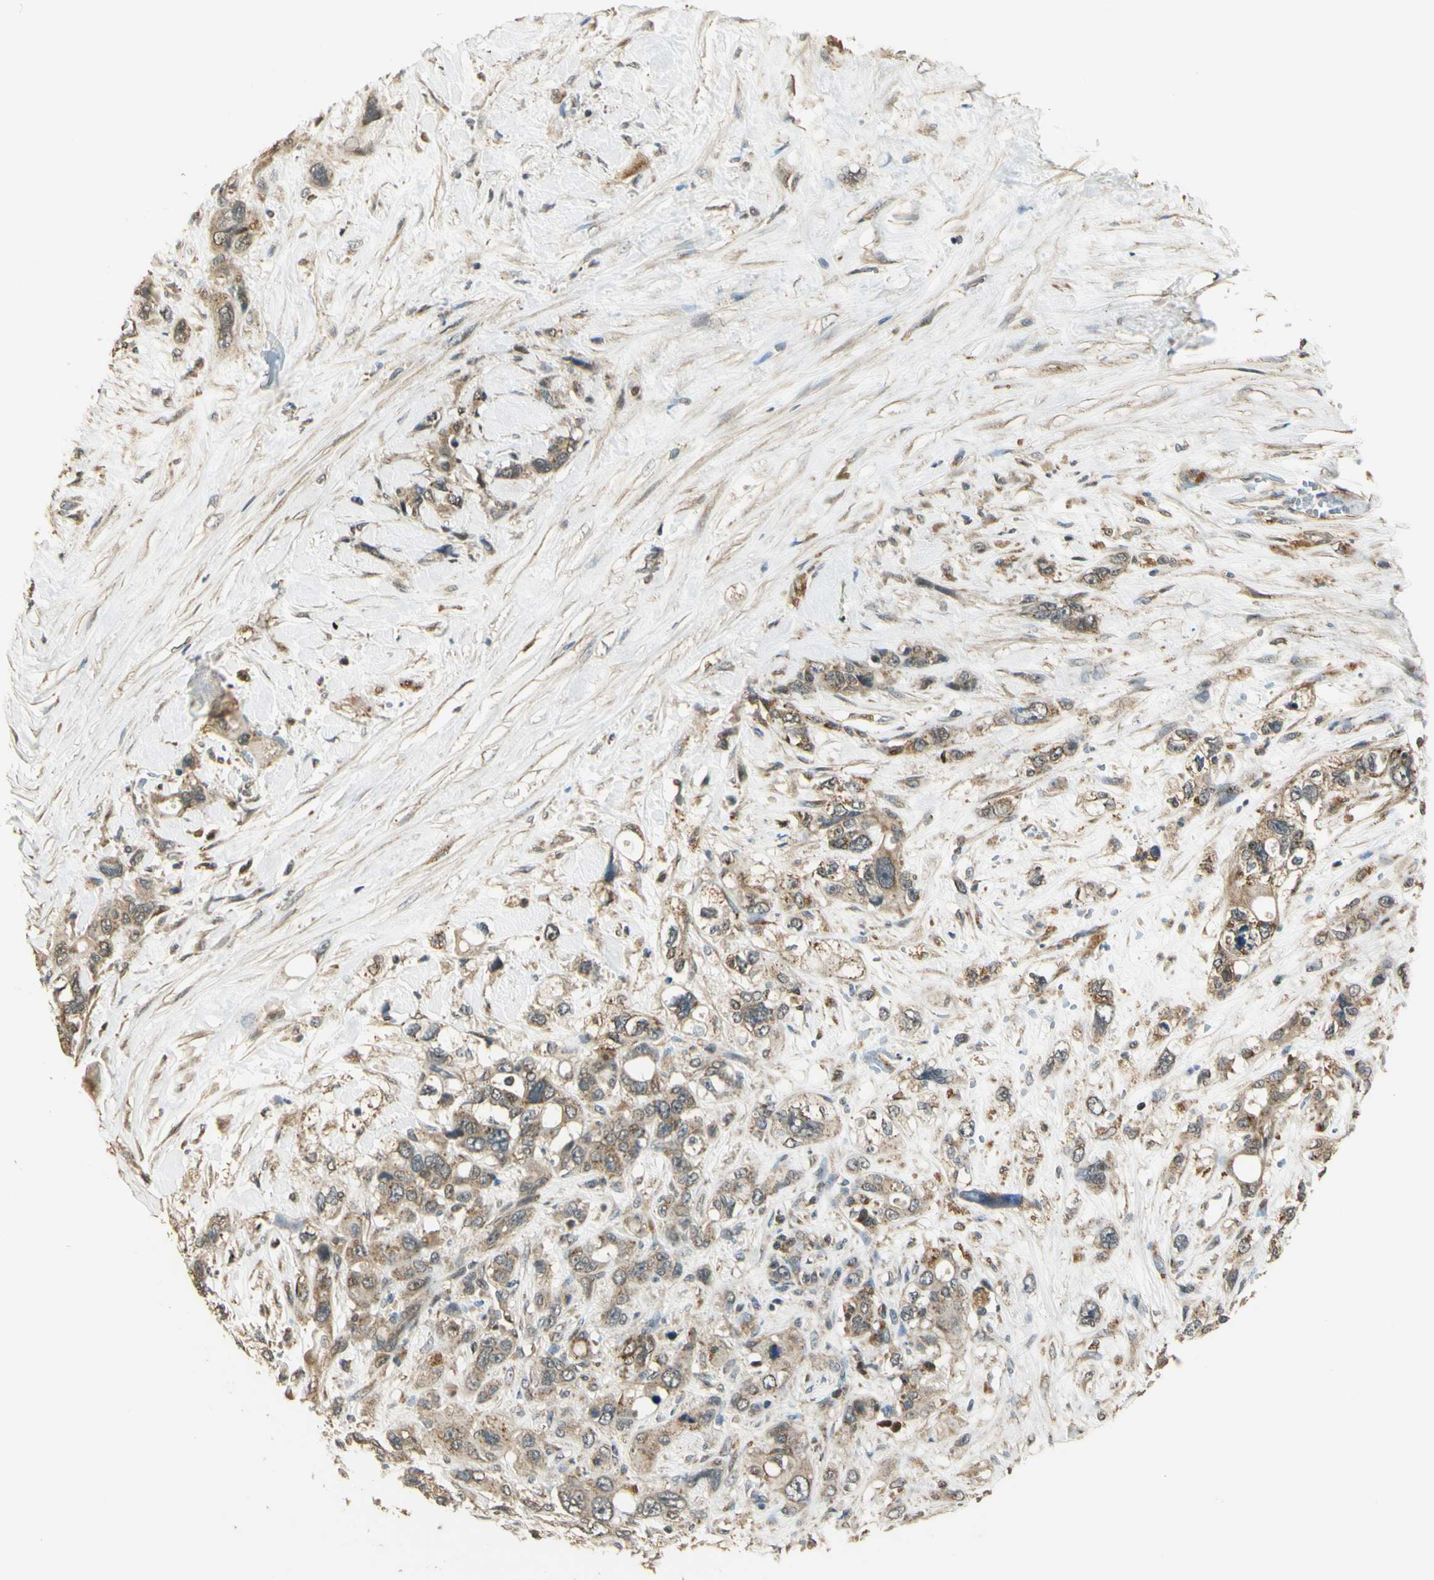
{"staining": {"intensity": "moderate", "quantity": ">75%", "location": "cytoplasmic/membranous"}, "tissue": "pancreatic cancer", "cell_type": "Tumor cells", "image_type": "cancer", "snomed": [{"axis": "morphology", "description": "Adenocarcinoma, NOS"}, {"axis": "topography", "description": "Pancreas"}], "caption": "Adenocarcinoma (pancreatic) stained with a protein marker exhibits moderate staining in tumor cells.", "gene": "LAMTOR1", "patient": {"sex": "male", "age": 46}}